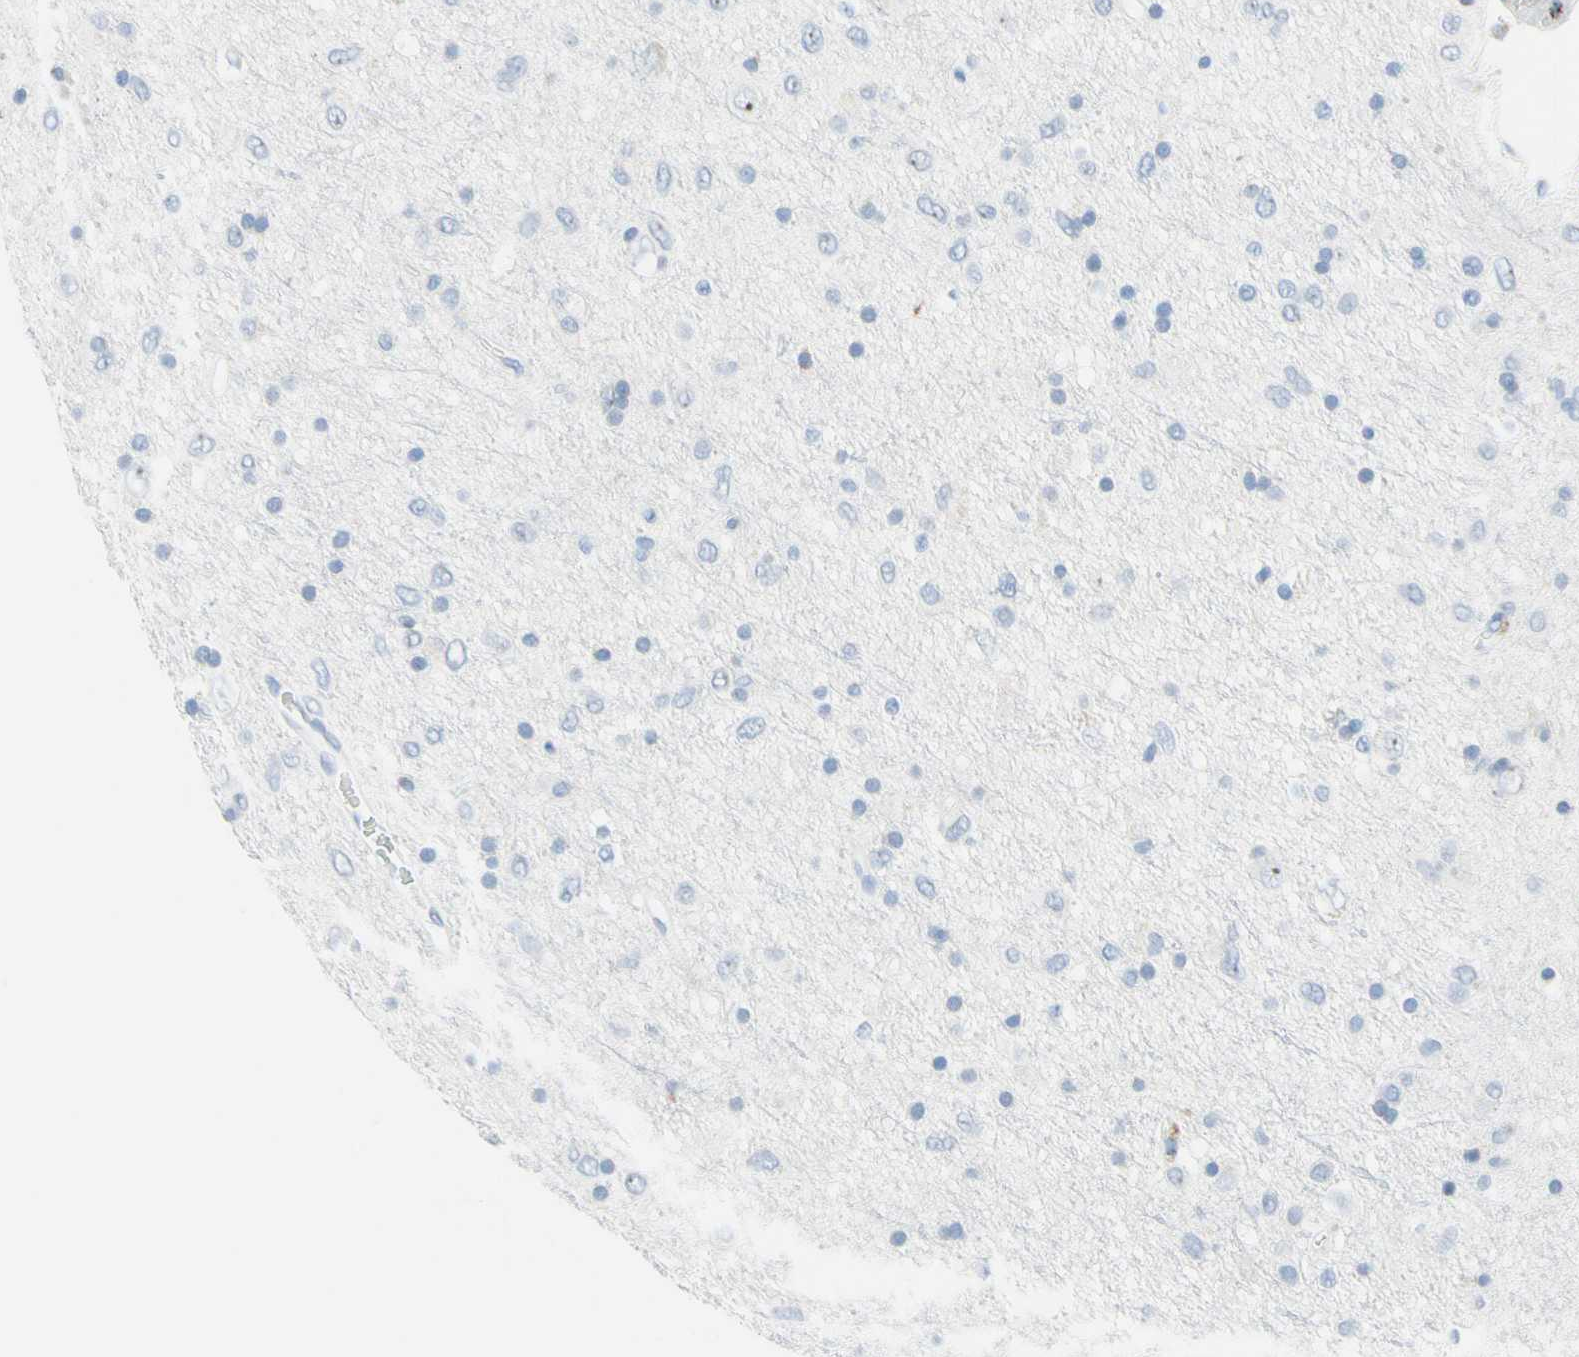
{"staining": {"intensity": "weak", "quantity": "<25%", "location": "nuclear"}, "tissue": "glioma", "cell_type": "Tumor cells", "image_type": "cancer", "snomed": [{"axis": "morphology", "description": "Glioma, malignant, Low grade"}, {"axis": "topography", "description": "Brain"}], "caption": "Tumor cells show no significant protein expression in low-grade glioma (malignant).", "gene": "CYSLTR1", "patient": {"sex": "male", "age": 77}}